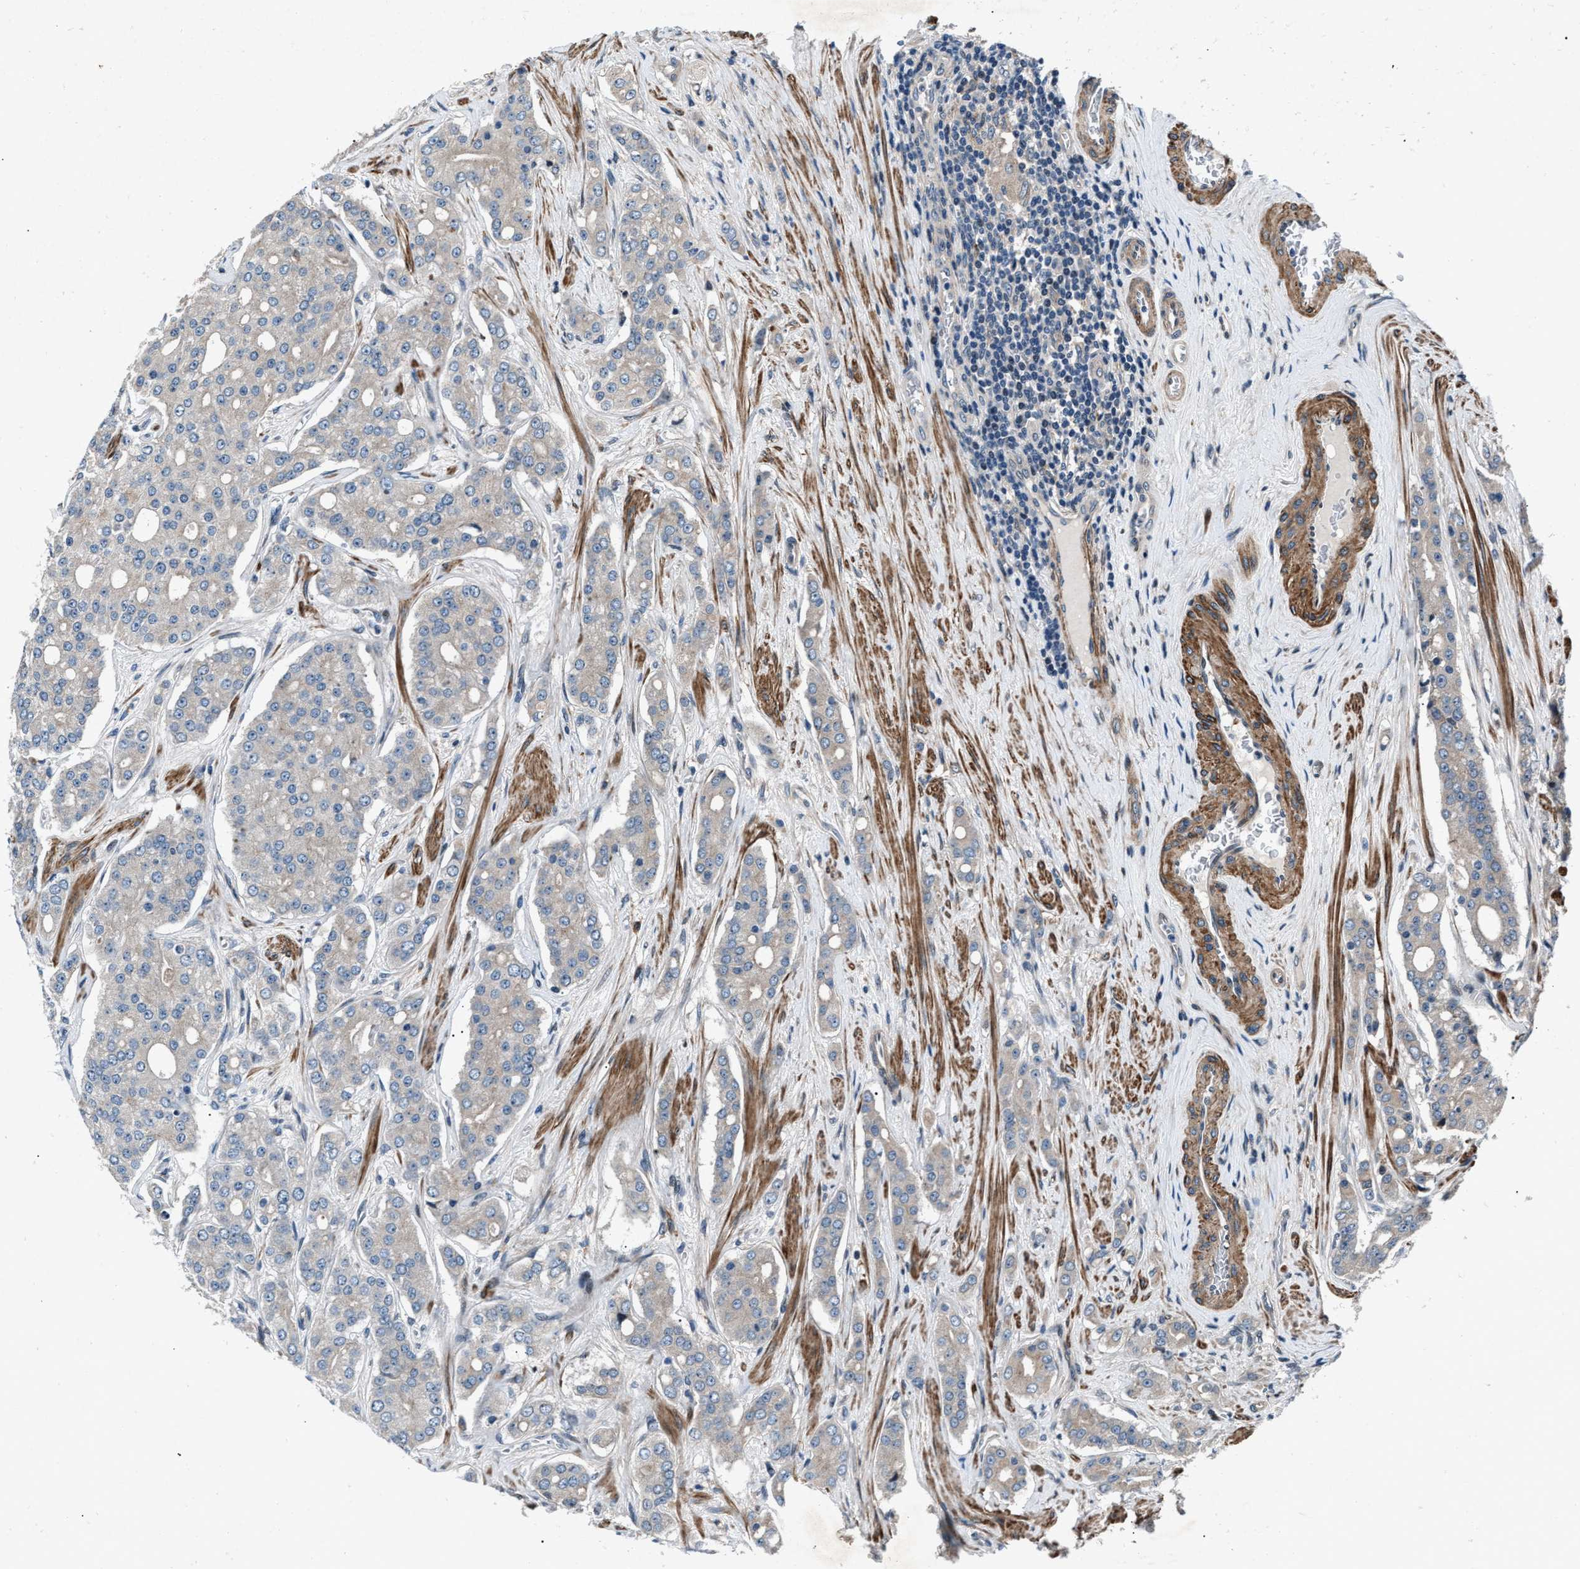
{"staining": {"intensity": "negative", "quantity": "none", "location": "none"}, "tissue": "prostate cancer", "cell_type": "Tumor cells", "image_type": "cancer", "snomed": [{"axis": "morphology", "description": "Adenocarcinoma, High grade"}, {"axis": "topography", "description": "Prostate"}], "caption": "DAB immunohistochemical staining of prostate high-grade adenocarcinoma displays no significant expression in tumor cells. Brightfield microscopy of immunohistochemistry (IHC) stained with DAB (brown) and hematoxylin (blue), captured at high magnification.", "gene": "DYNC2I1", "patient": {"sex": "male", "age": 71}}